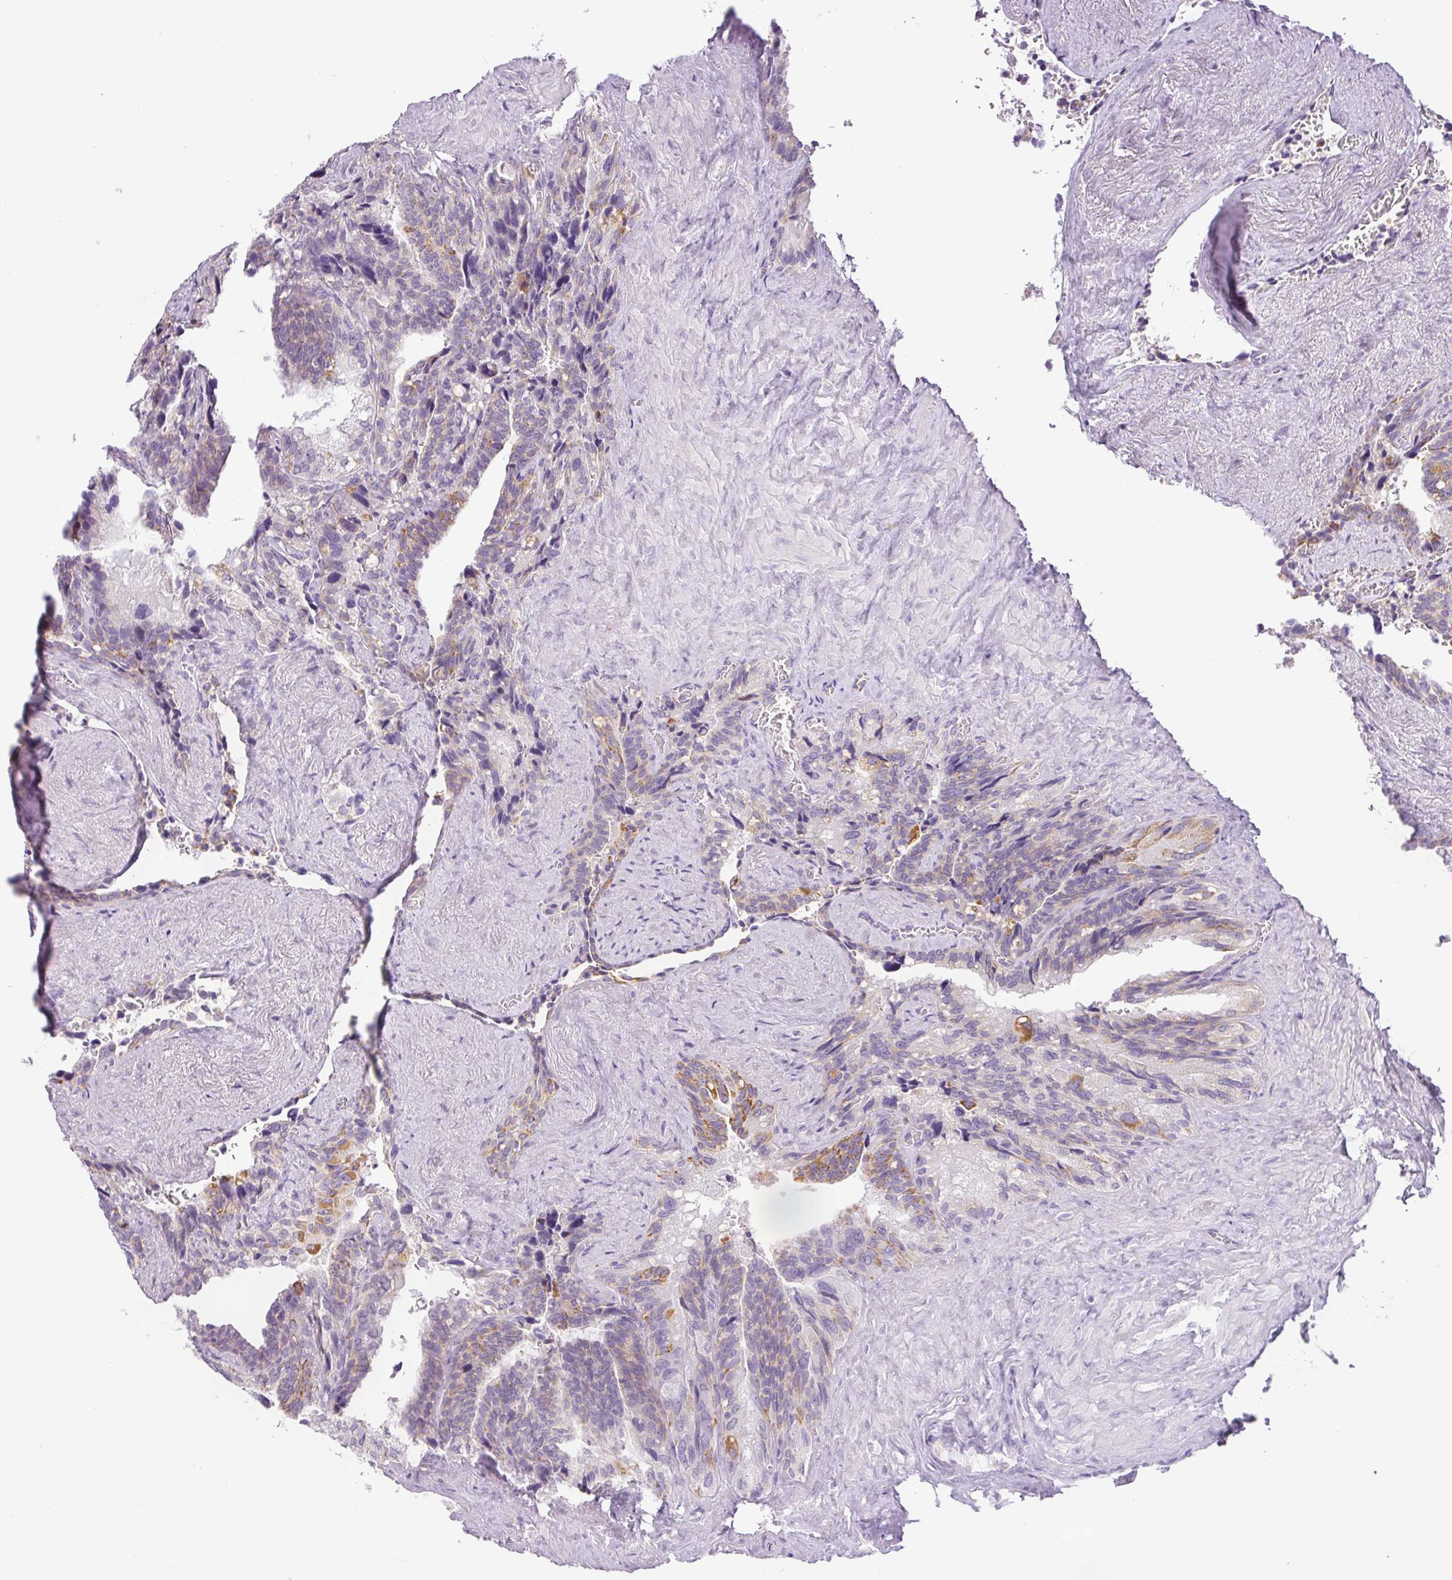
{"staining": {"intensity": "moderate", "quantity": "<25%", "location": "cytoplasmic/membranous"}, "tissue": "seminal vesicle", "cell_type": "Glandular cells", "image_type": "normal", "snomed": [{"axis": "morphology", "description": "Normal tissue, NOS"}, {"axis": "topography", "description": "Seminal veicle"}], "caption": "Immunohistochemistry of normal human seminal vesicle exhibits low levels of moderate cytoplasmic/membranous positivity in approximately <25% of glandular cells. (Brightfield microscopy of DAB IHC at high magnification).", "gene": "HMCN2", "patient": {"sex": "male", "age": 68}}